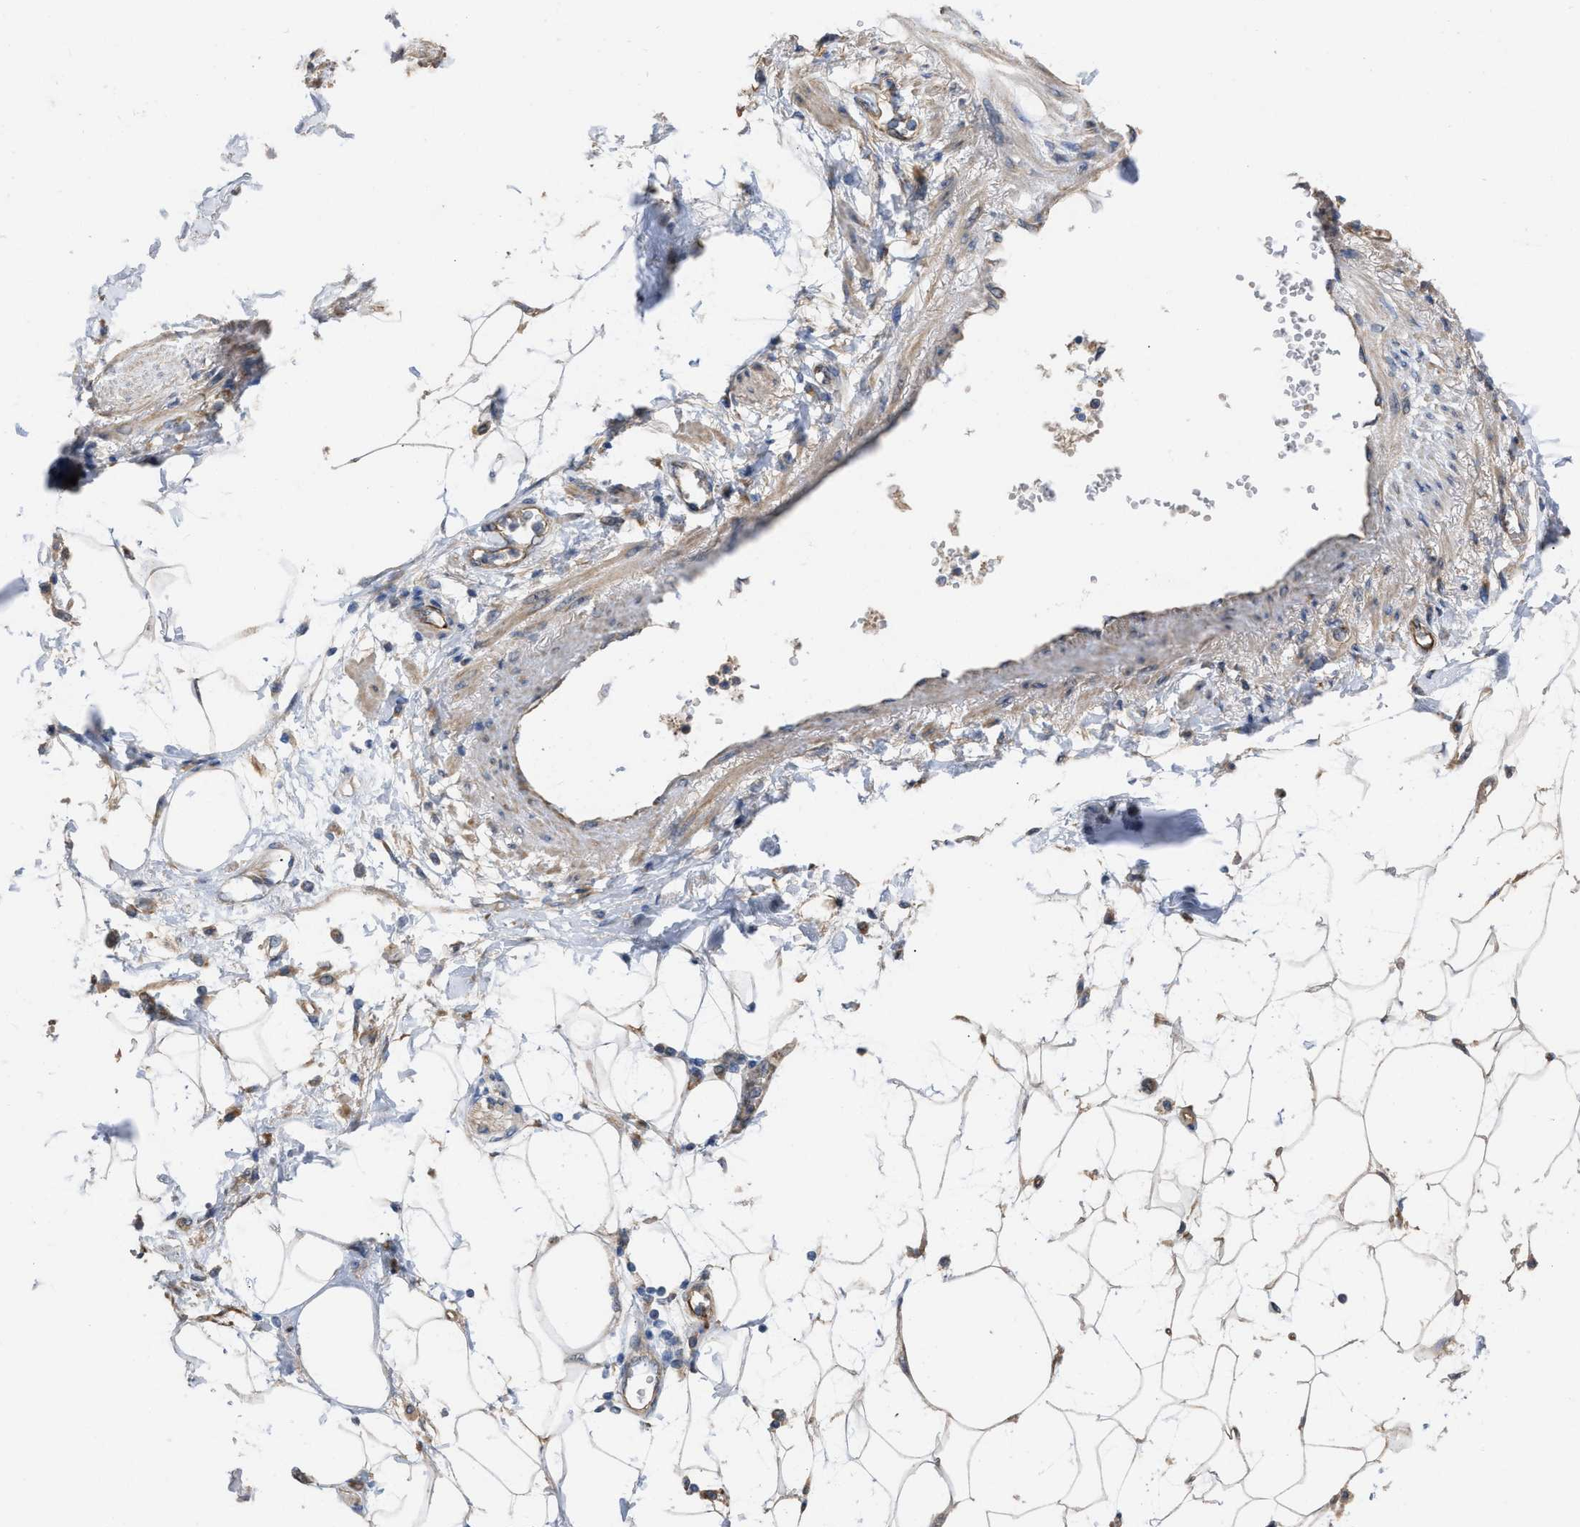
{"staining": {"intensity": "moderate", "quantity": ">75%", "location": "cytoplasmic/membranous"}, "tissue": "adipose tissue", "cell_type": "Adipocytes", "image_type": "normal", "snomed": [{"axis": "morphology", "description": "Normal tissue, NOS"}, {"axis": "morphology", "description": "Adenocarcinoma, NOS"}, {"axis": "topography", "description": "Duodenum"}, {"axis": "topography", "description": "Peripheral nerve tissue"}], "caption": "A brown stain highlights moderate cytoplasmic/membranous positivity of a protein in adipocytes of benign adipose tissue. The protein is stained brown, and the nuclei are stained in blue (DAB (3,3'-diaminobenzidine) IHC with brightfield microscopy, high magnification).", "gene": "SLC4A11", "patient": {"sex": "female", "age": 60}}